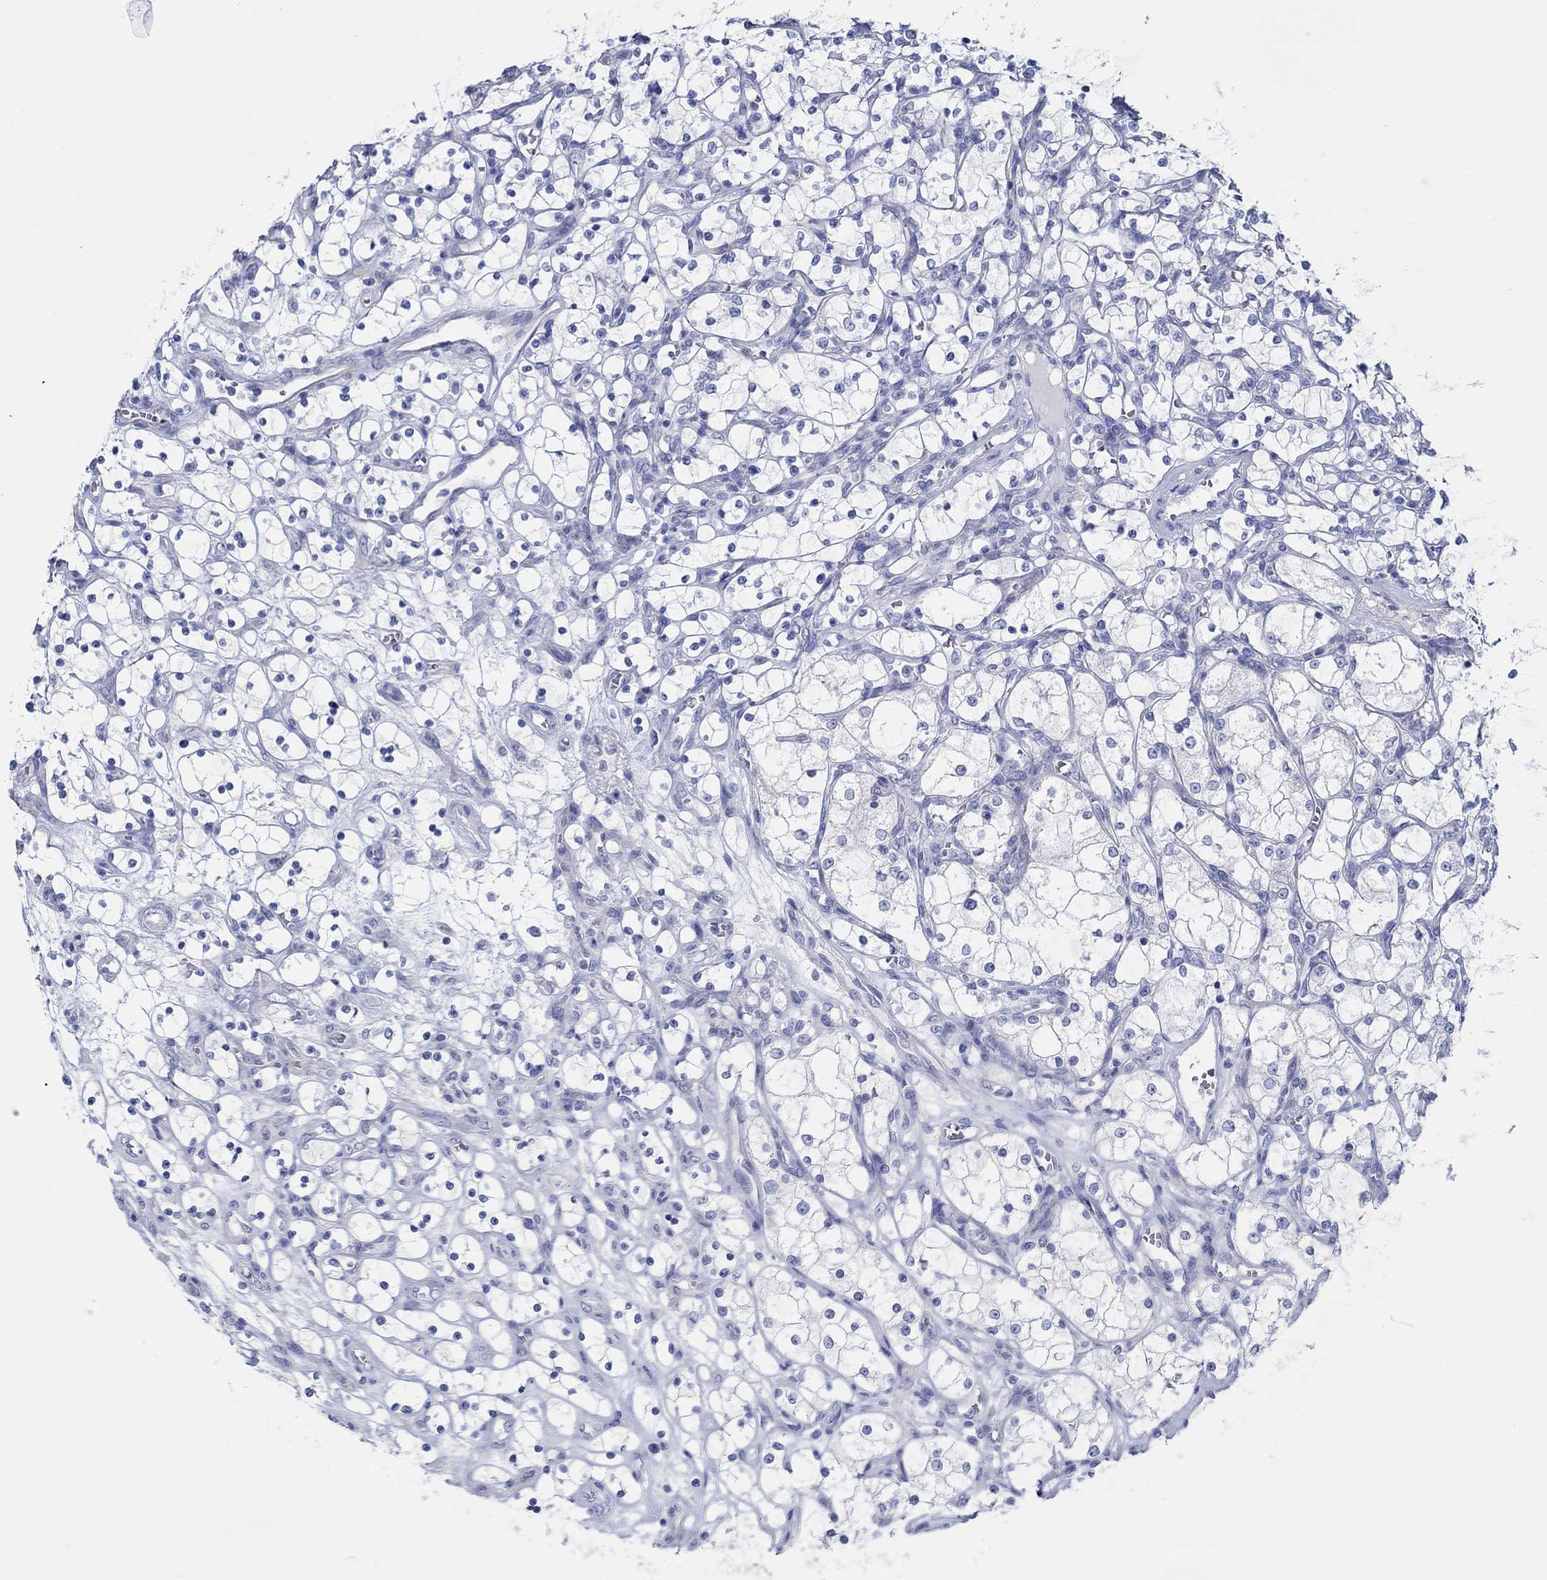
{"staining": {"intensity": "negative", "quantity": "none", "location": "none"}, "tissue": "renal cancer", "cell_type": "Tumor cells", "image_type": "cancer", "snomed": [{"axis": "morphology", "description": "Adenocarcinoma, NOS"}, {"axis": "topography", "description": "Kidney"}], "caption": "Tumor cells are negative for protein expression in human adenocarcinoma (renal). The staining was performed using DAB (3,3'-diaminobenzidine) to visualize the protein expression in brown, while the nuclei were stained in blue with hematoxylin (Magnification: 20x).", "gene": "IGFBP6", "patient": {"sex": "female", "age": 69}}